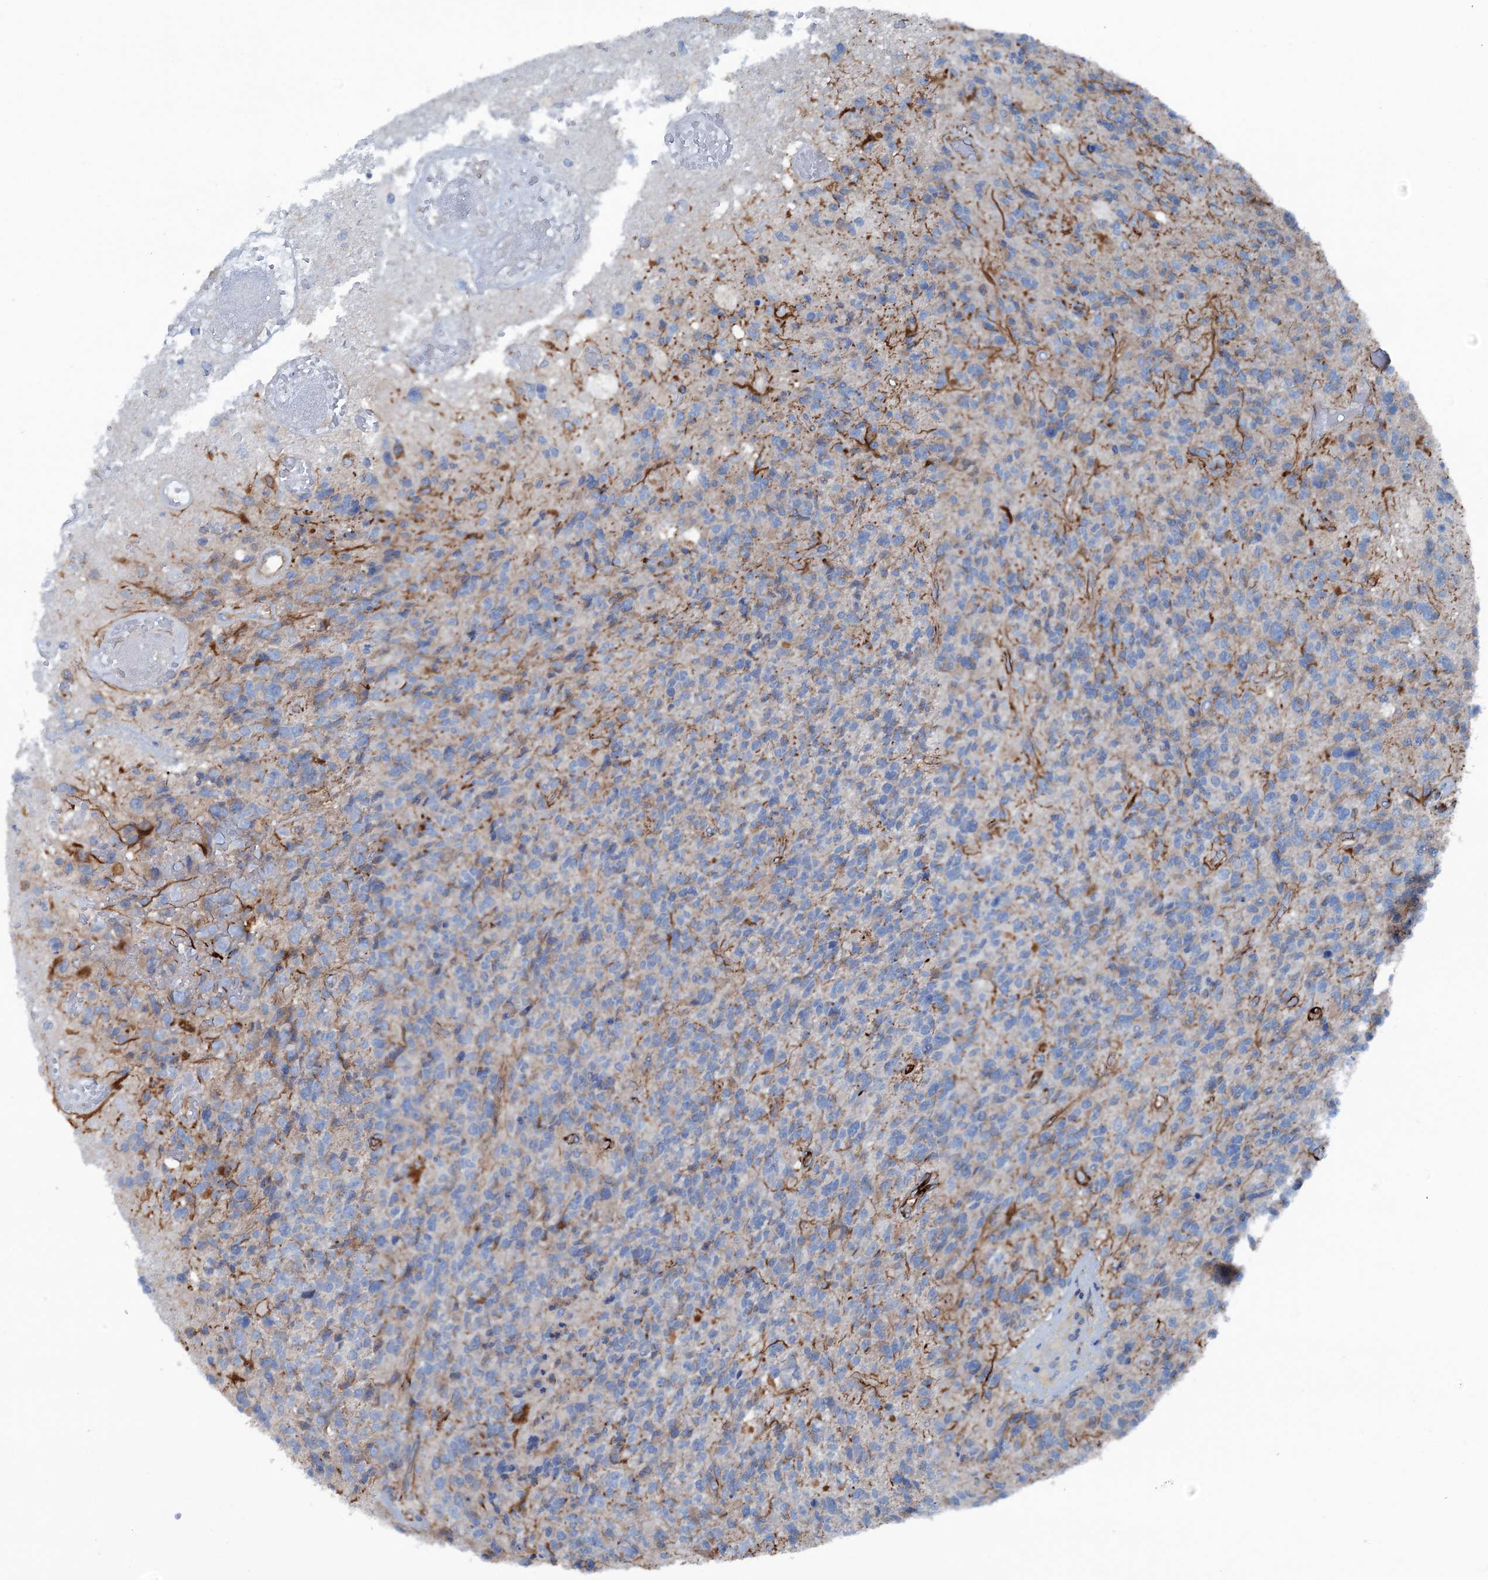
{"staining": {"intensity": "weak", "quantity": "<25%", "location": "cytoplasmic/membranous"}, "tissue": "glioma", "cell_type": "Tumor cells", "image_type": "cancer", "snomed": [{"axis": "morphology", "description": "Glioma, malignant, High grade"}, {"axis": "topography", "description": "Brain"}], "caption": "Immunohistochemical staining of high-grade glioma (malignant) shows no significant positivity in tumor cells.", "gene": "CALCOCO1", "patient": {"sex": "male", "age": 76}}